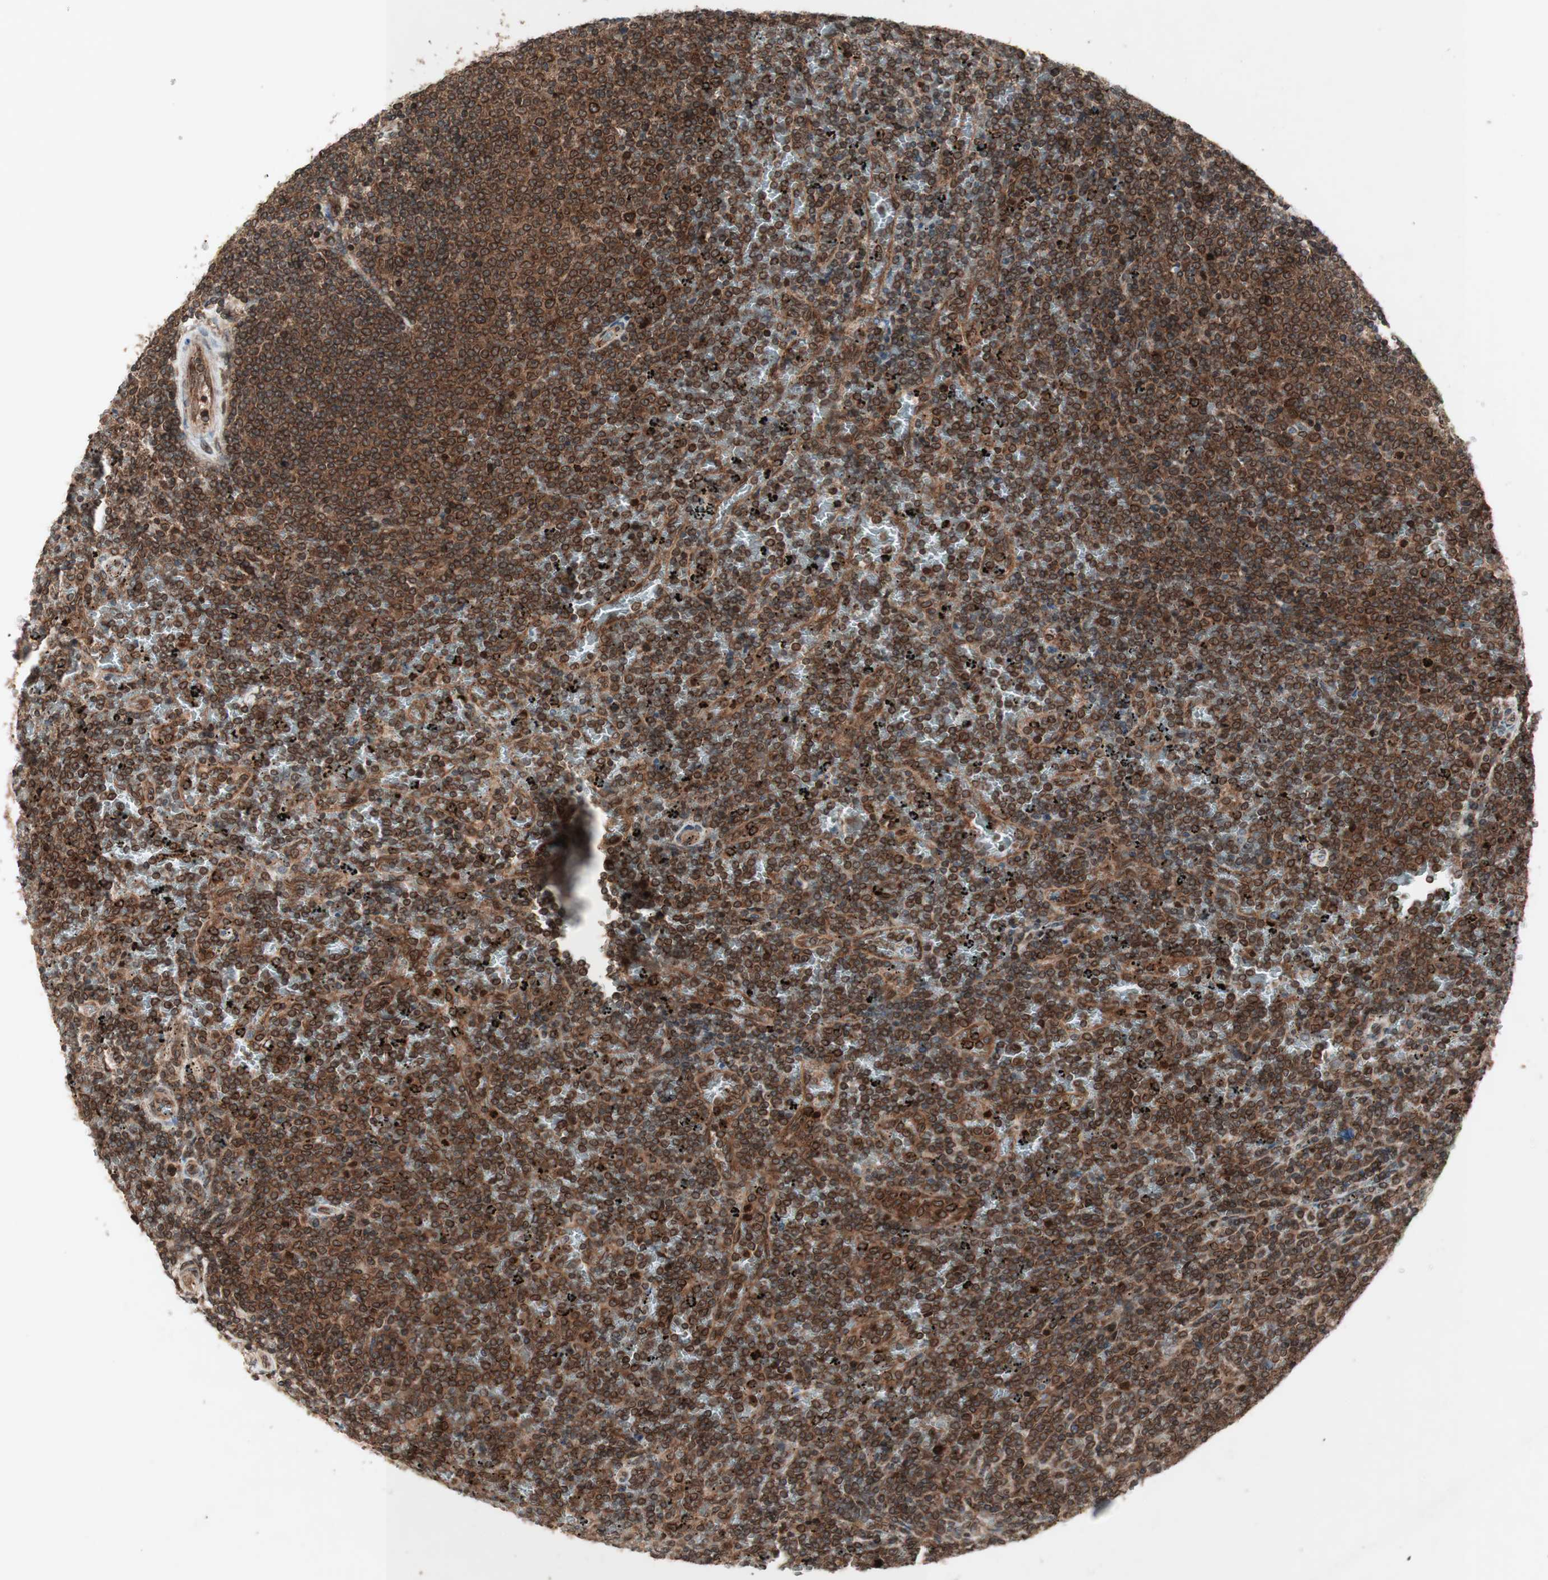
{"staining": {"intensity": "strong", "quantity": ">75%", "location": "cytoplasmic/membranous,nuclear"}, "tissue": "lymphoma", "cell_type": "Tumor cells", "image_type": "cancer", "snomed": [{"axis": "morphology", "description": "Malignant lymphoma, non-Hodgkin's type, Low grade"}, {"axis": "topography", "description": "Spleen"}], "caption": "Human malignant lymphoma, non-Hodgkin's type (low-grade) stained with a brown dye demonstrates strong cytoplasmic/membranous and nuclear positive positivity in about >75% of tumor cells.", "gene": "NUP62", "patient": {"sex": "female", "age": 77}}